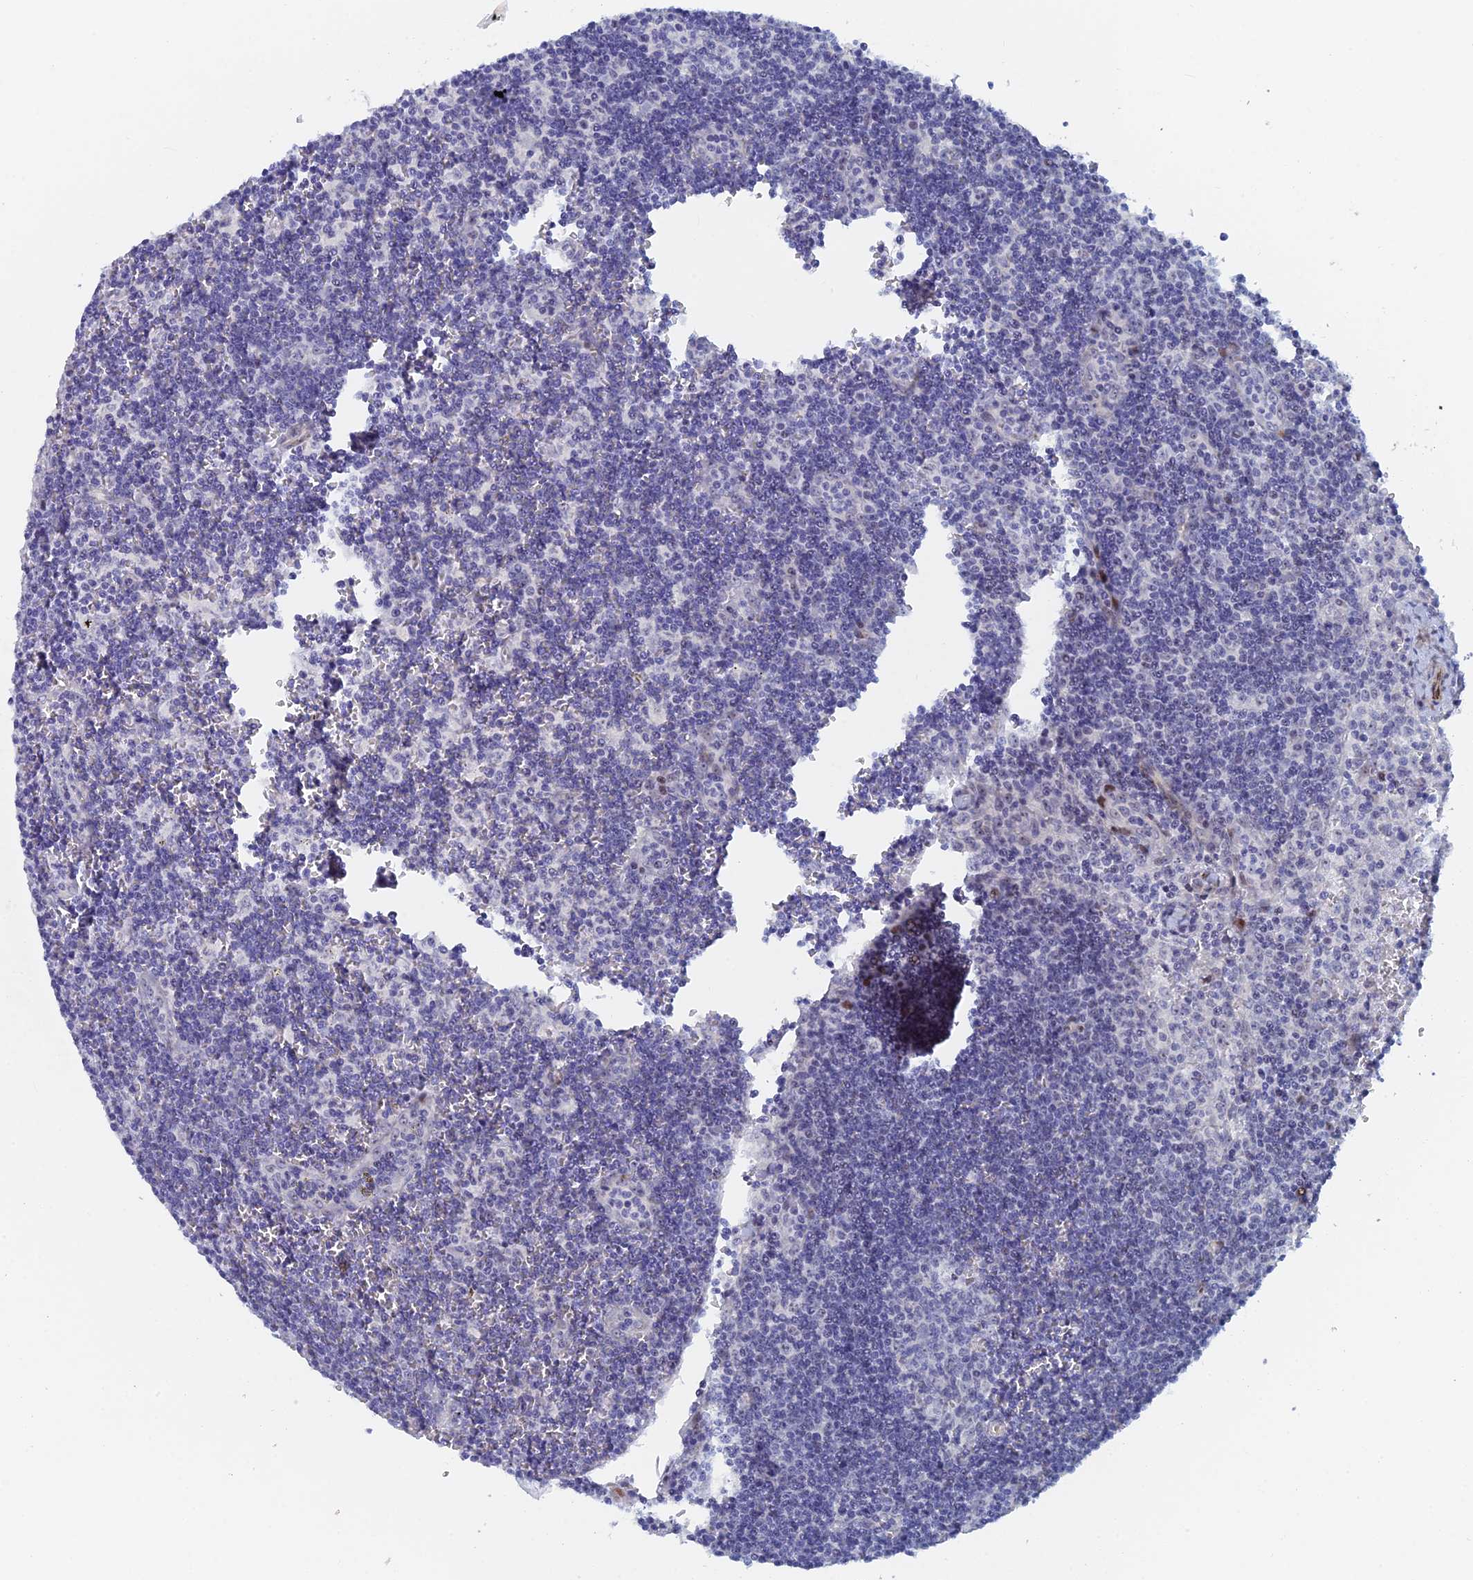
{"staining": {"intensity": "negative", "quantity": "none", "location": "none"}, "tissue": "lymph node", "cell_type": "Germinal center cells", "image_type": "normal", "snomed": [{"axis": "morphology", "description": "Normal tissue, NOS"}, {"axis": "topography", "description": "Lymph node"}], "caption": "IHC histopathology image of normal lymph node: lymph node stained with DAB (3,3'-diaminobenzidine) demonstrates no significant protein expression in germinal center cells. The staining is performed using DAB (3,3'-diaminobenzidine) brown chromogen with nuclei counter-stained in using hematoxylin.", "gene": "DRGX", "patient": {"sex": "female", "age": 32}}